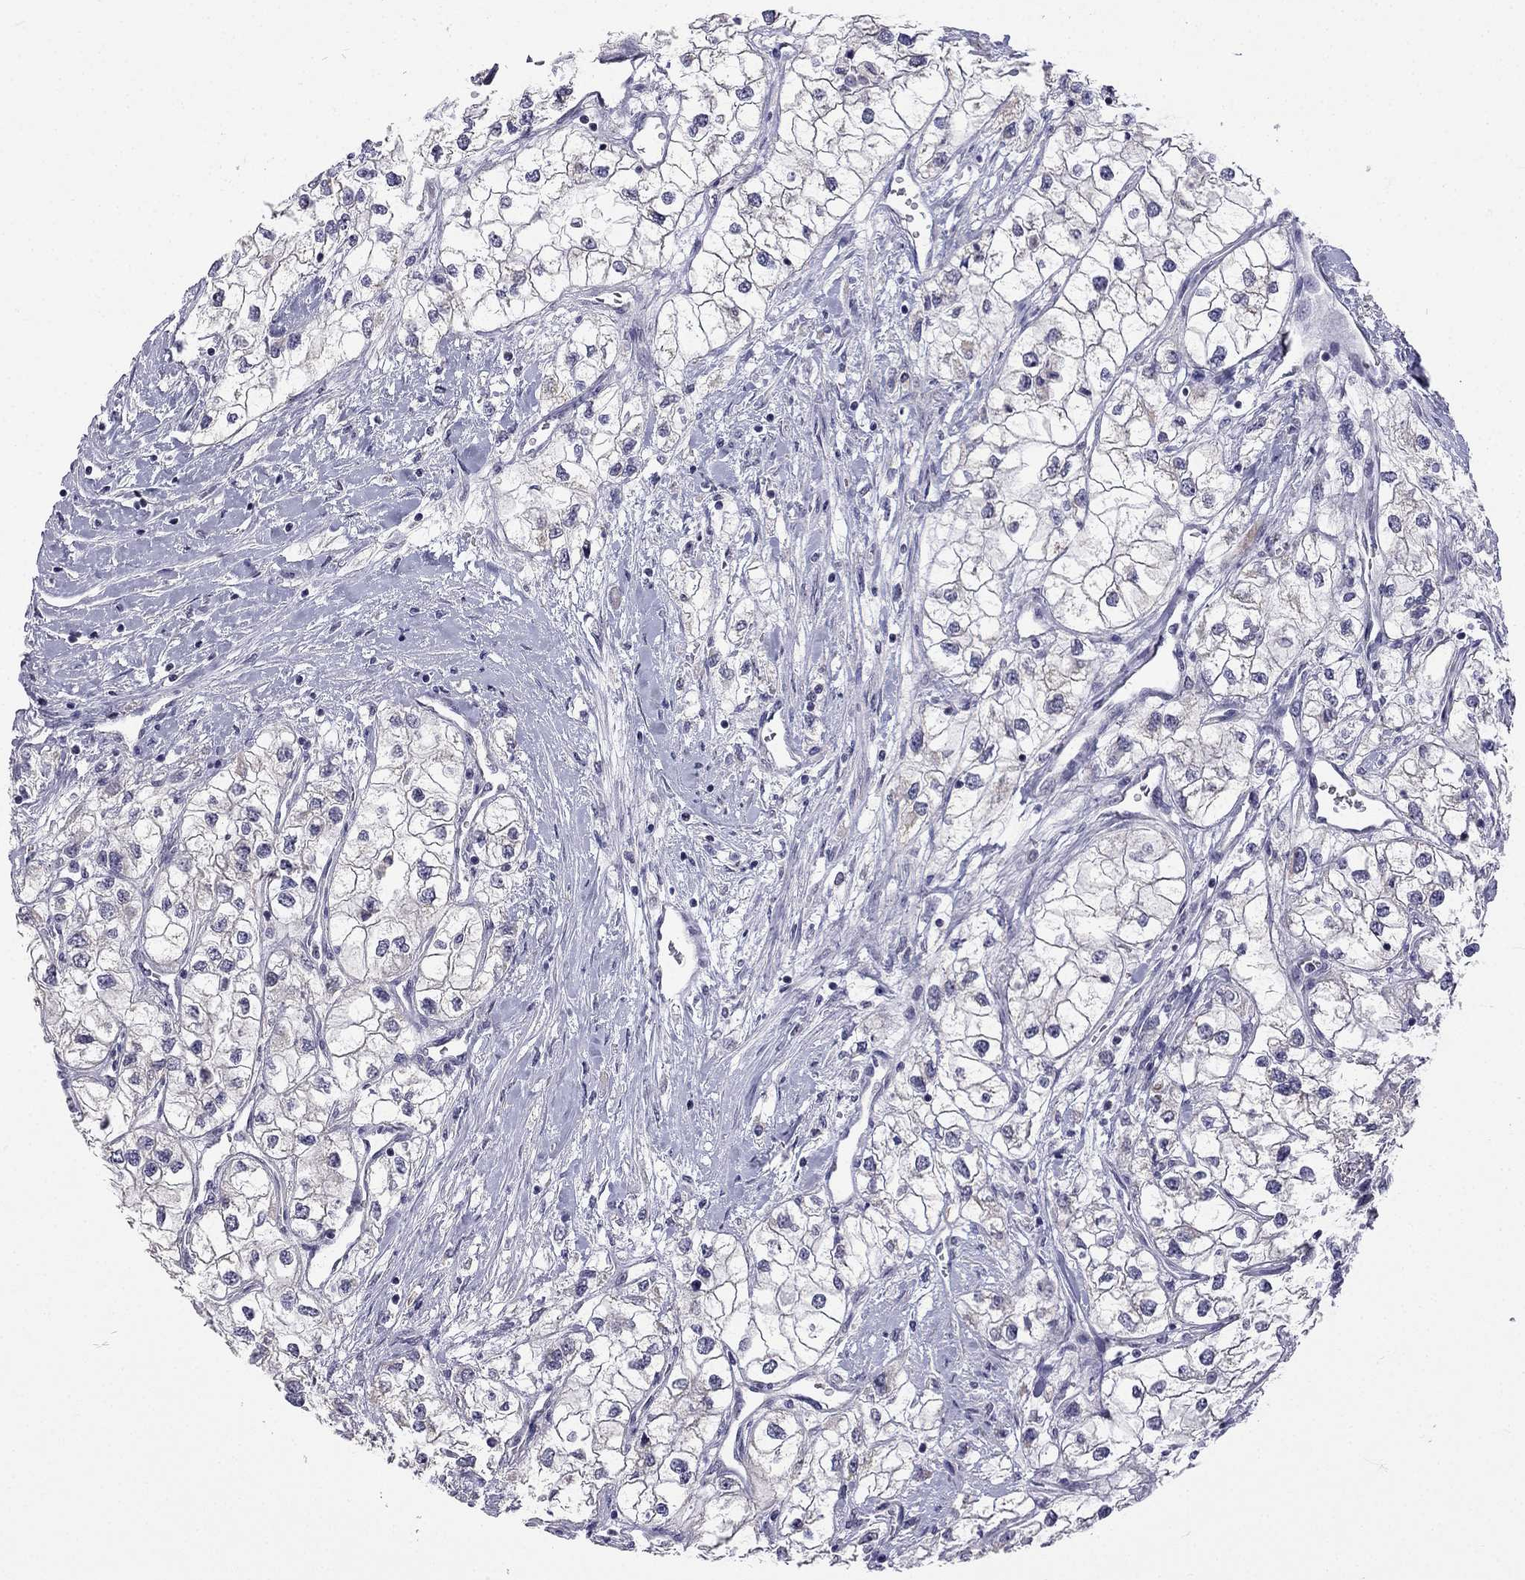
{"staining": {"intensity": "negative", "quantity": "none", "location": "none"}, "tissue": "renal cancer", "cell_type": "Tumor cells", "image_type": "cancer", "snomed": [{"axis": "morphology", "description": "Adenocarcinoma, NOS"}, {"axis": "topography", "description": "Kidney"}], "caption": "The micrograph exhibits no significant positivity in tumor cells of renal cancer (adenocarcinoma).", "gene": "C5orf49", "patient": {"sex": "male", "age": 59}}